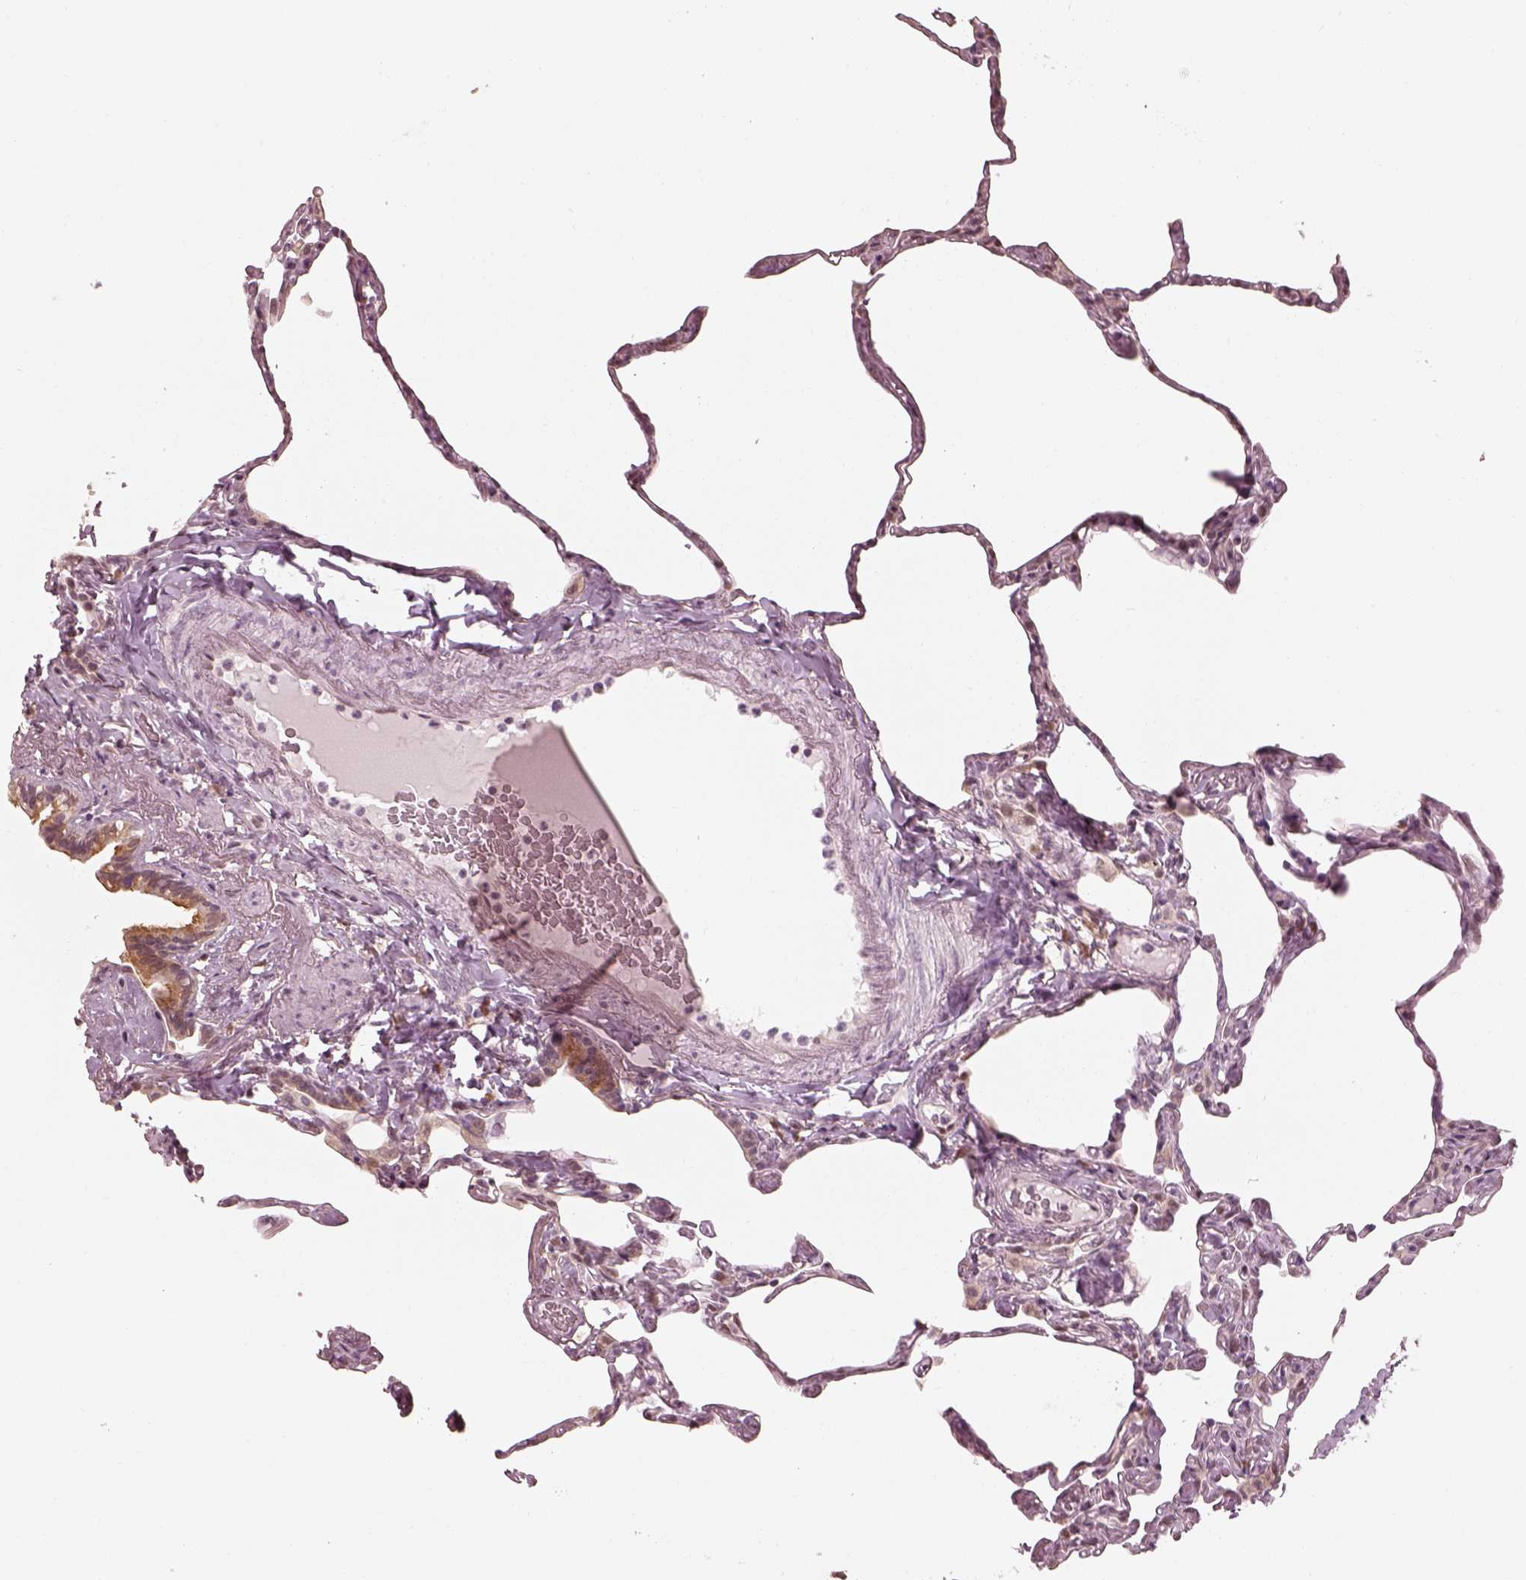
{"staining": {"intensity": "negative", "quantity": "none", "location": "none"}, "tissue": "lung", "cell_type": "Alveolar cells", "image_type": "normal", "snomed": [{"axis": "morphology", "description": "Normal tissue, NOS"}, {"axis": "topography", "description": "Lung"}], "caption": "Alveolar cells are negative for brown protein staining in unremarkable lung. (Stains: DAB (3,3'-diaminobenzidine) IHC with hematoxylin counter stain, Microscopy: brightfield microscopy at high magnification).", "gene": "IQCB1", "patient": {"sex": "male", "age": 65}}